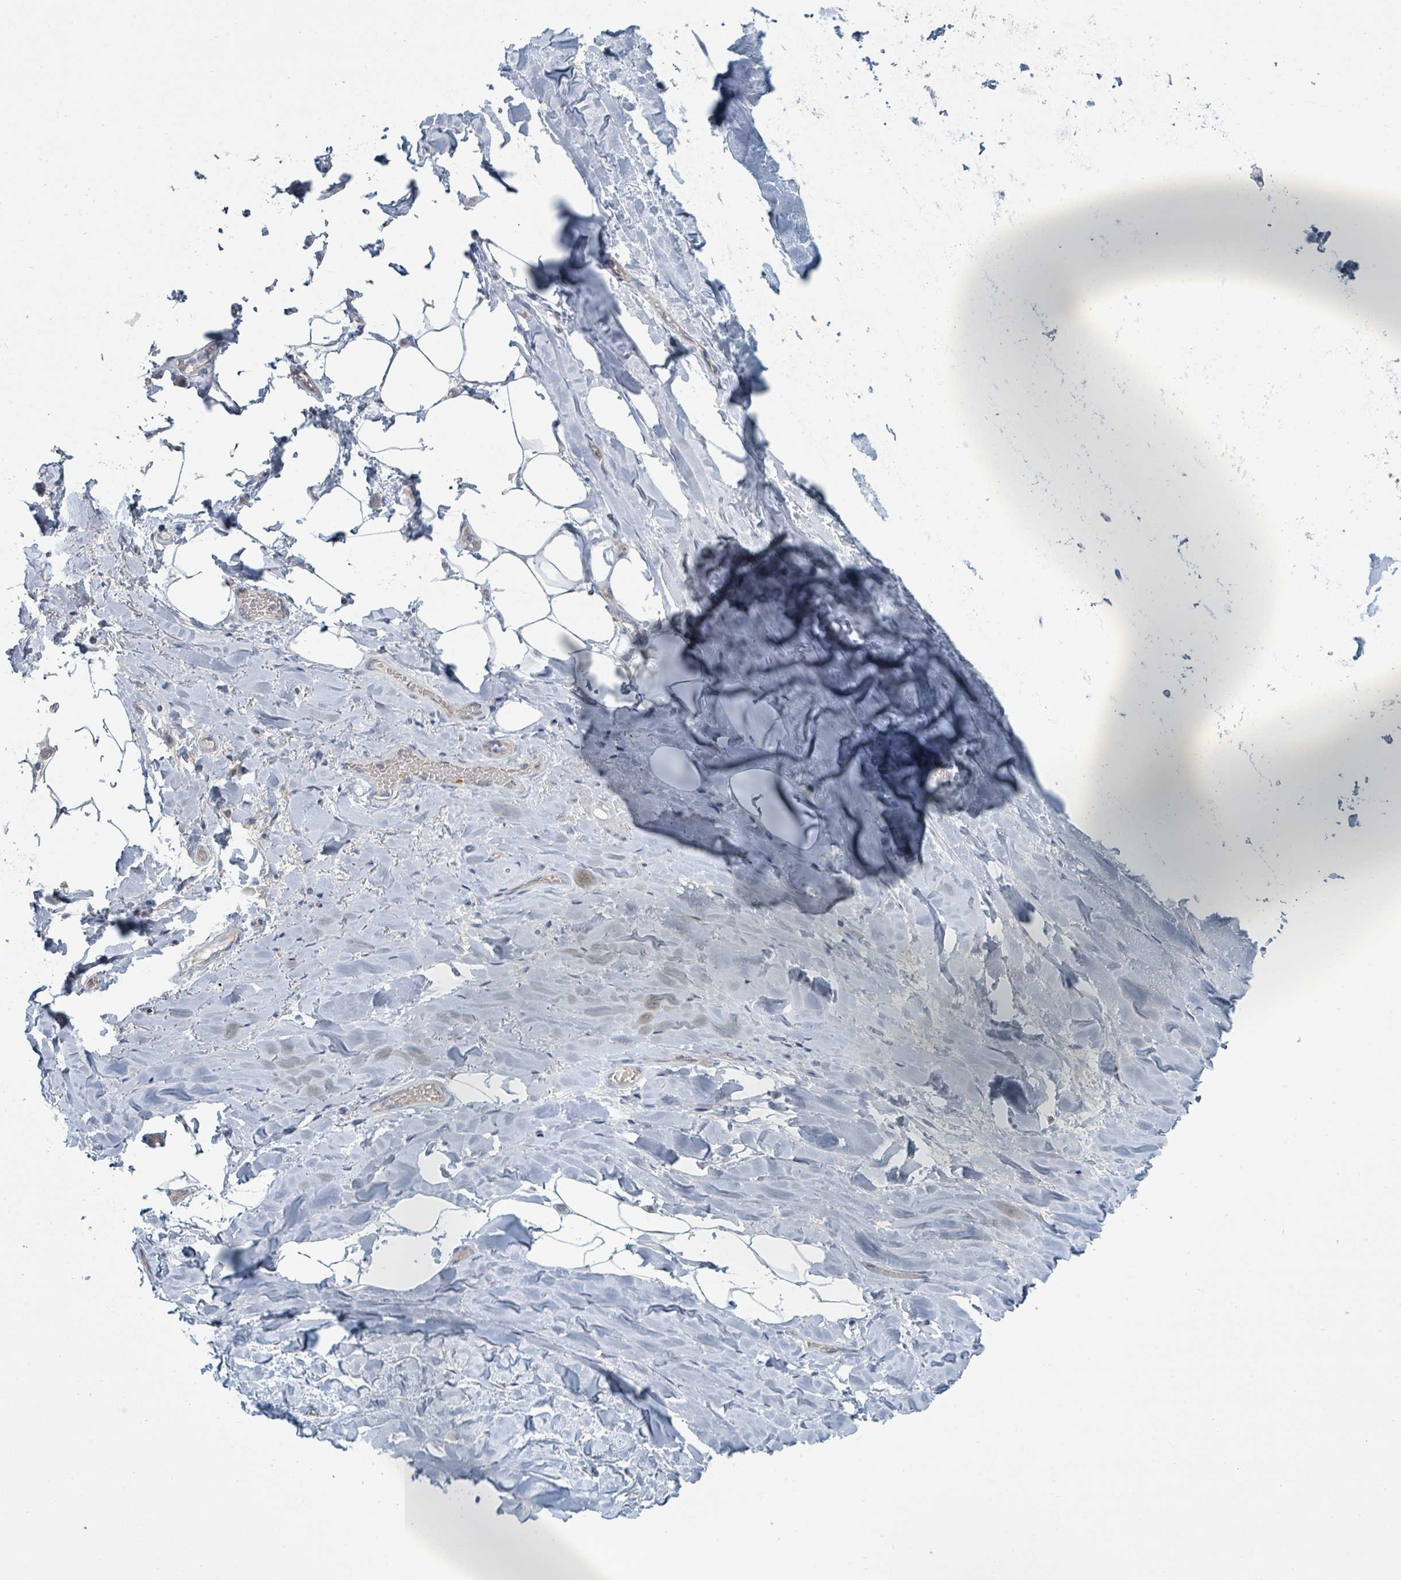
{"staining": {"intensity": "negative", "quantity": "none", "location": "none"}, "tissue": "adipose tissue", "cell_type": "Adipocytes", "image_type": "normal", "snomed": [{"axis": "morphology", "description": "Normal tissue, NOS"}, {"axis": "topography", "description": "Lymph node"}, {"axis": "topography", "description": "Cartilage tissue"}, {"axis": "topography", "description": "Bronchus"}], "caption": "There is no significant staining in adipocytes of adipose tissue. The staining is performed using DAB brown chromogen with nuclei counter-stained in using hematoxylin.", "gene": "SLC25A45", "patient": {"sex": "male", "age": 63}}